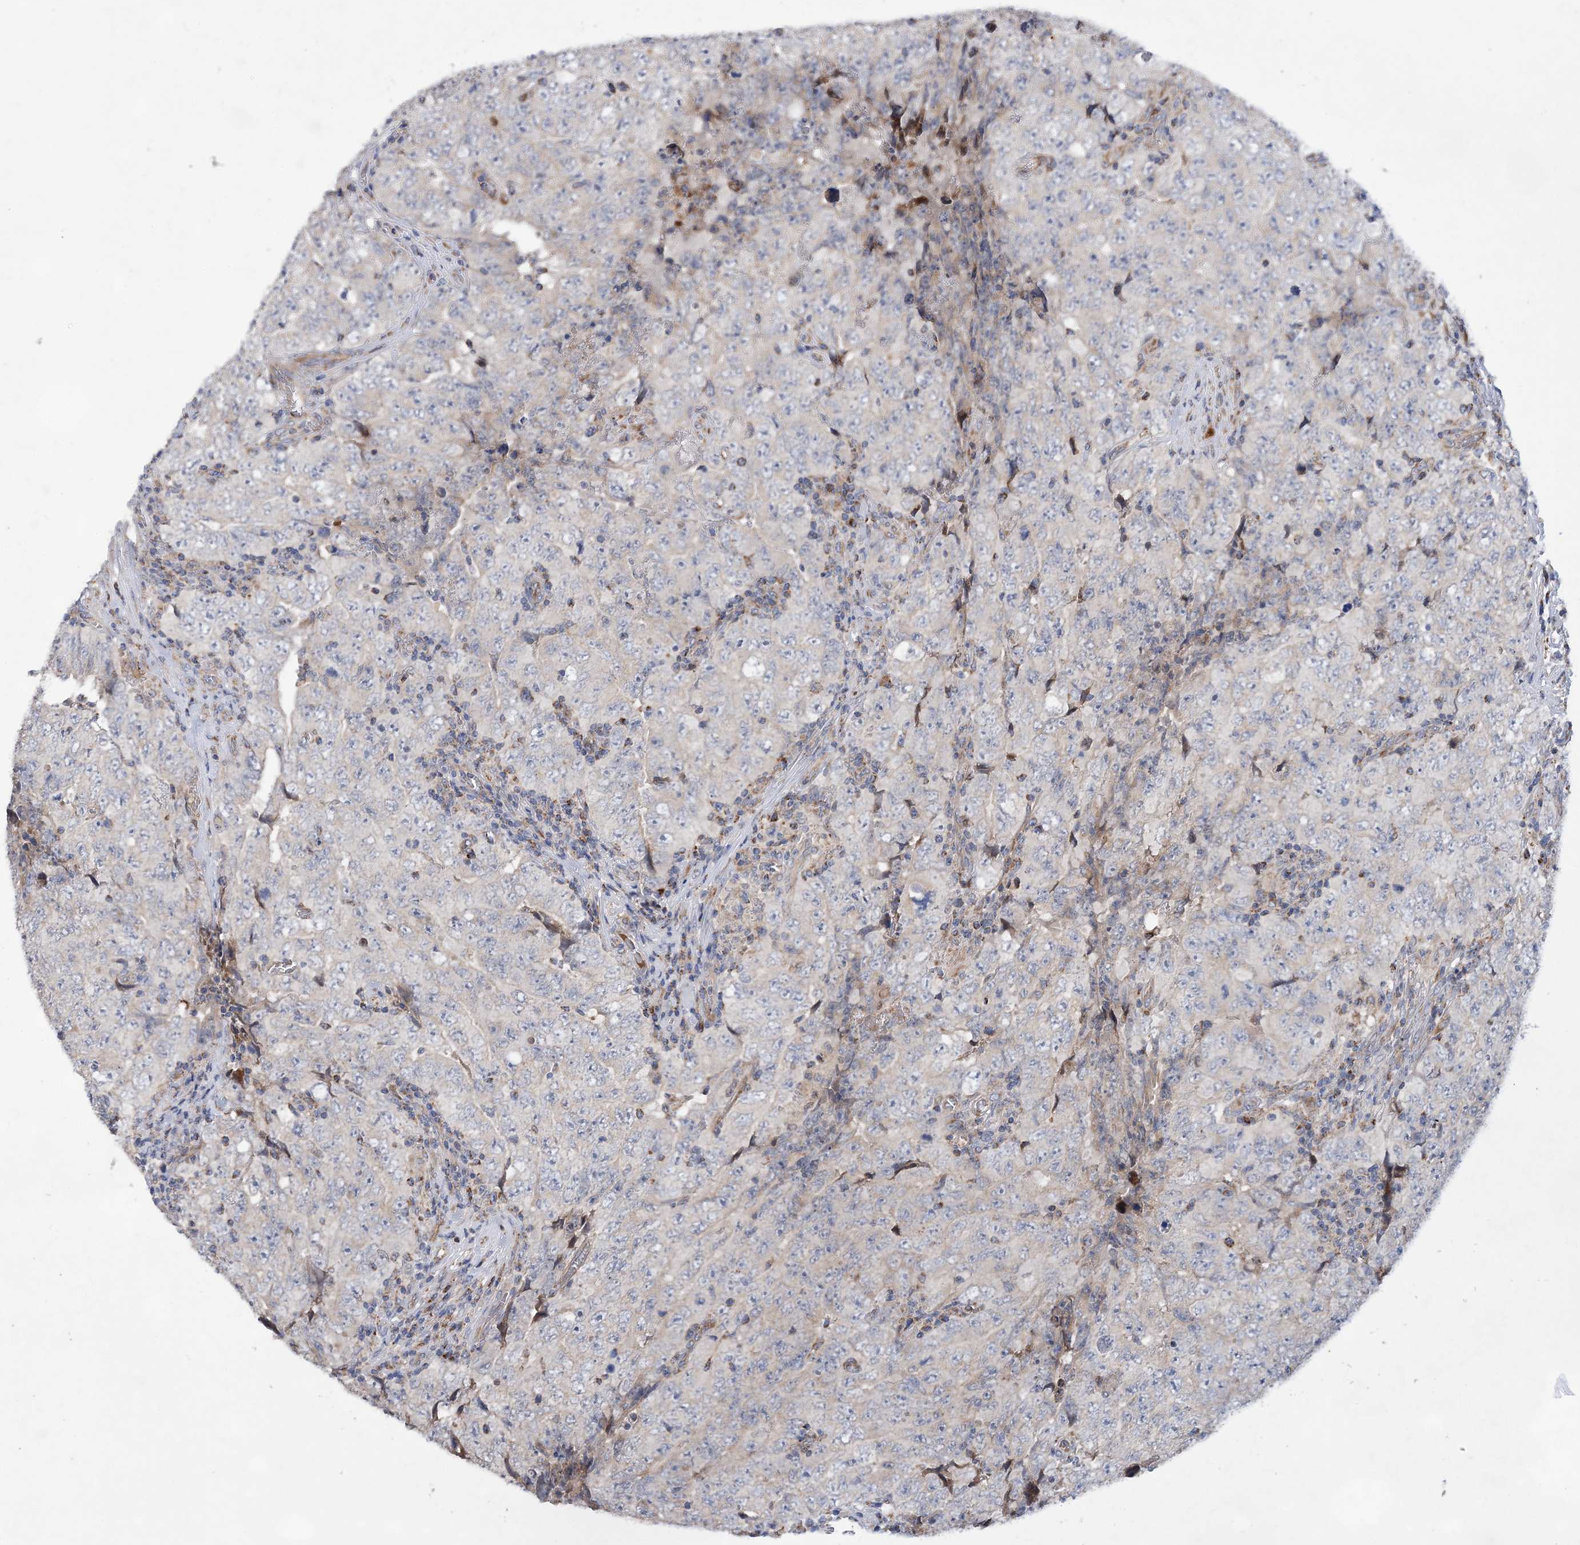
{"staining": {"intensity": "negative", "quantity": "none", "location": "none"}, "tissue": "testis cancer", "cell_type": "Tumor cells", "image_type": "cancer", "snomed": [{"axis": "morphology", "description": "Carcinoma, Embryonal, NOS"}, {"axis": "topography", "description": "Testis"}], "caption": "Histopathology image shows no significant protein positivity in tumor cells of embryonal carcinoma (testis).", "gene": "TRAPPC13", "patient": {"sex": "male", "age": 26}}